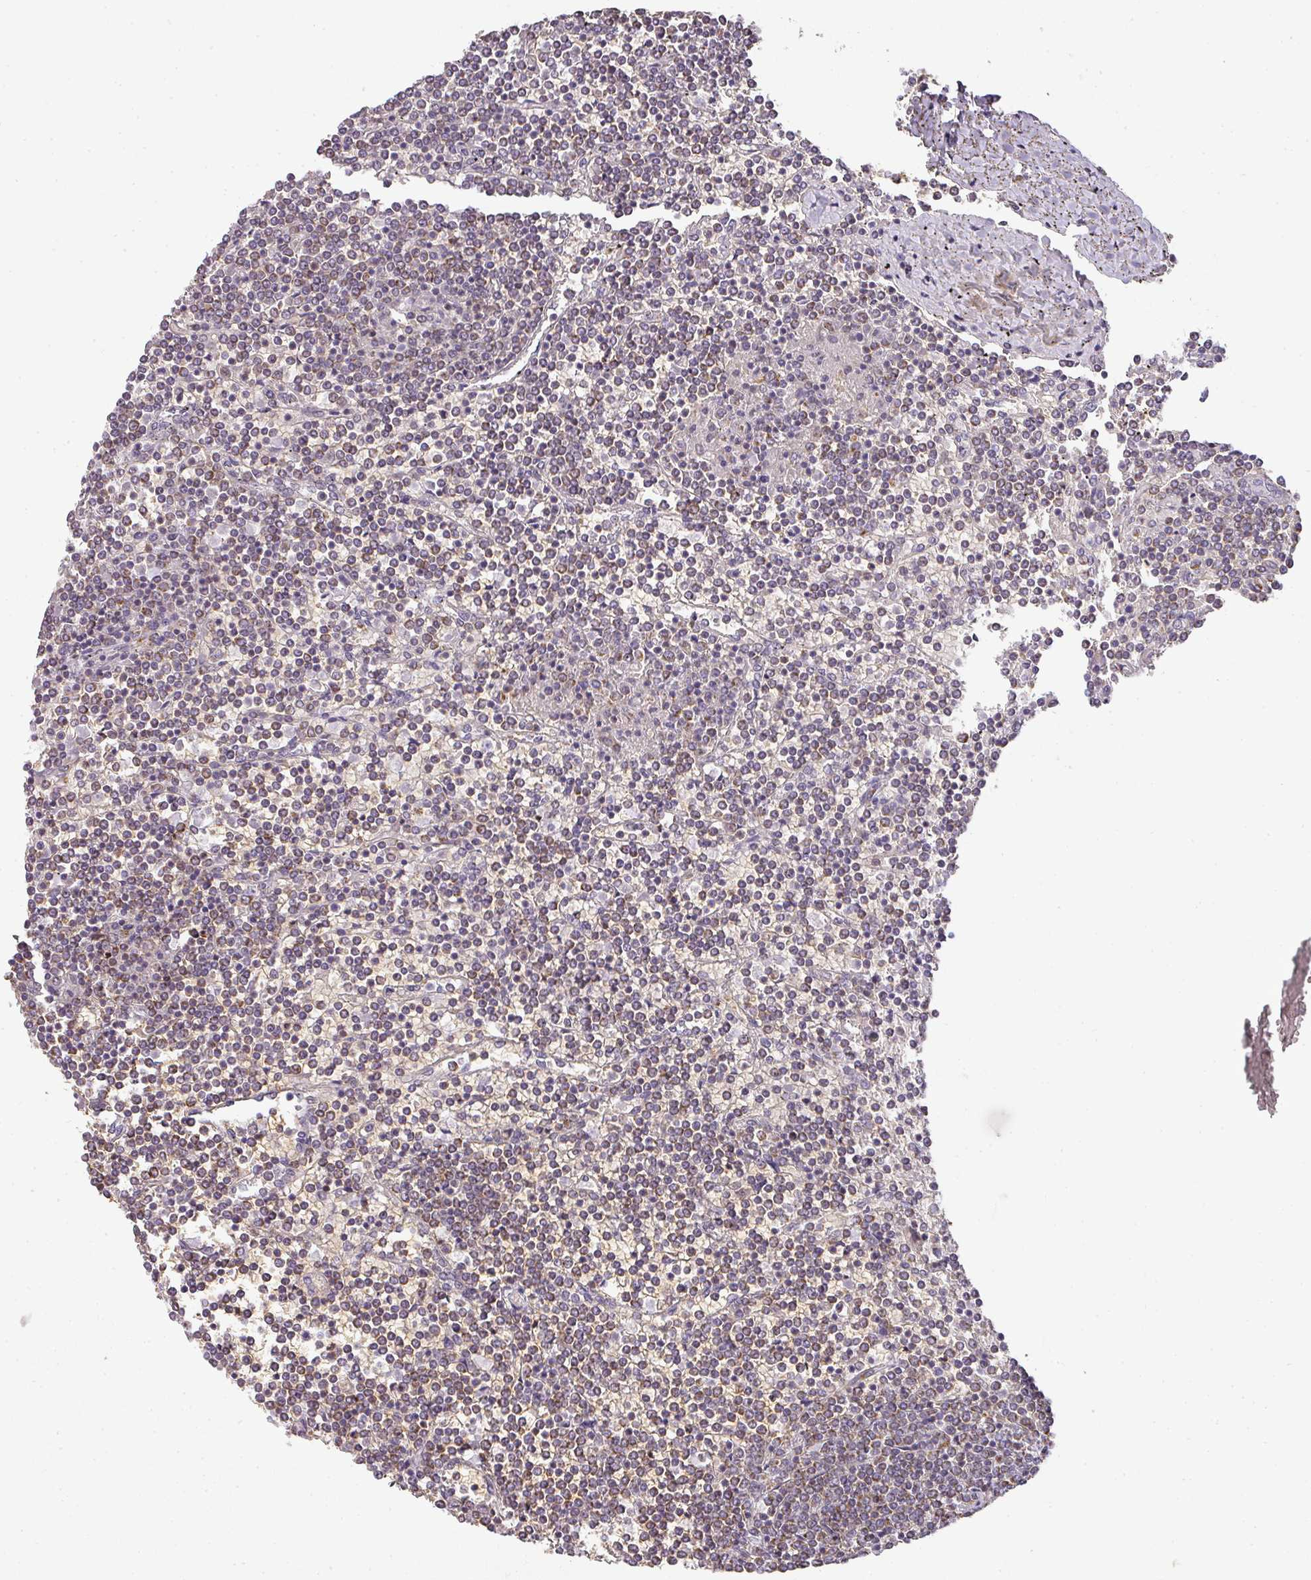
{"staining": {"intensity": "moderate", "quantity": ">75%", "location": "cytoplasmic/membranous"}, "tissue": "lymphoma", "cell_type": "Tumor cells", "image_type": "cancer", "snomed": [{"axis": "morphology", "description": "Malignant lymphoma, non-Hodgkin's type, Low grade"}, {"axis": "topography", "description": "Spleen"}], "caption": "Lymphoma stained with a brown dye shows moderate cytoplasmic/membranous positive expression in approximately >75% of tumor cells.", "gene": "MYOM2", "patient": {"sex": "female", "age": 19}}